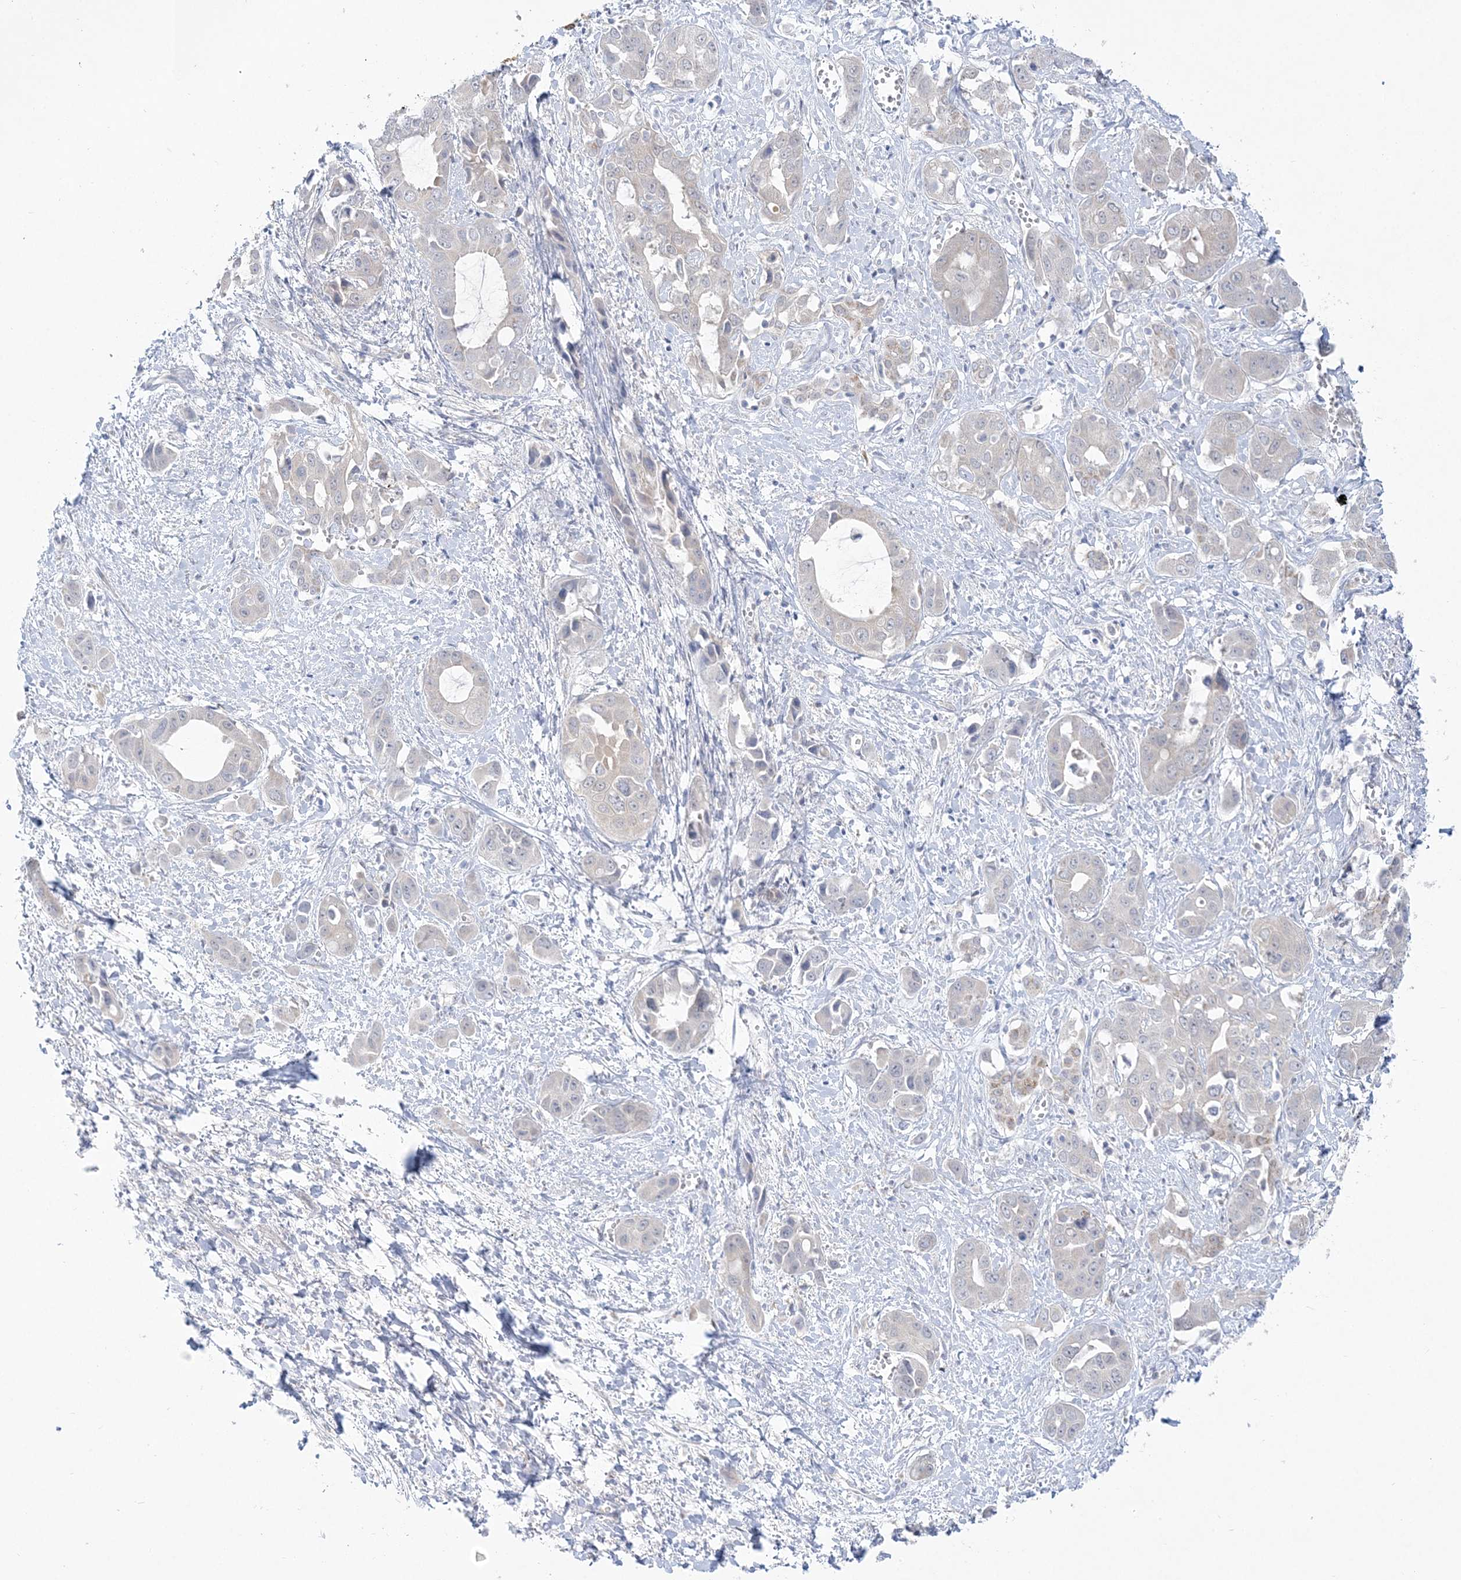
{"staining": {"intensity": "negative", "quantity": "none", "location": "none"}, "tissue": "liver cancer", "cell_type": "Tumor cells", "image_type": "cancer", "snomed": [{"axis": "morphology", "description": "Cholangiocarcinoma"}, {"axis": "topography", "description": "Liver"}], "caption": "Tumor cells show no significant expression in liver cholangiocarcinoma. Nuclei are stained in blue.", "gene": "PCBD1", "patient": {"sex": "female", "age": 52}}